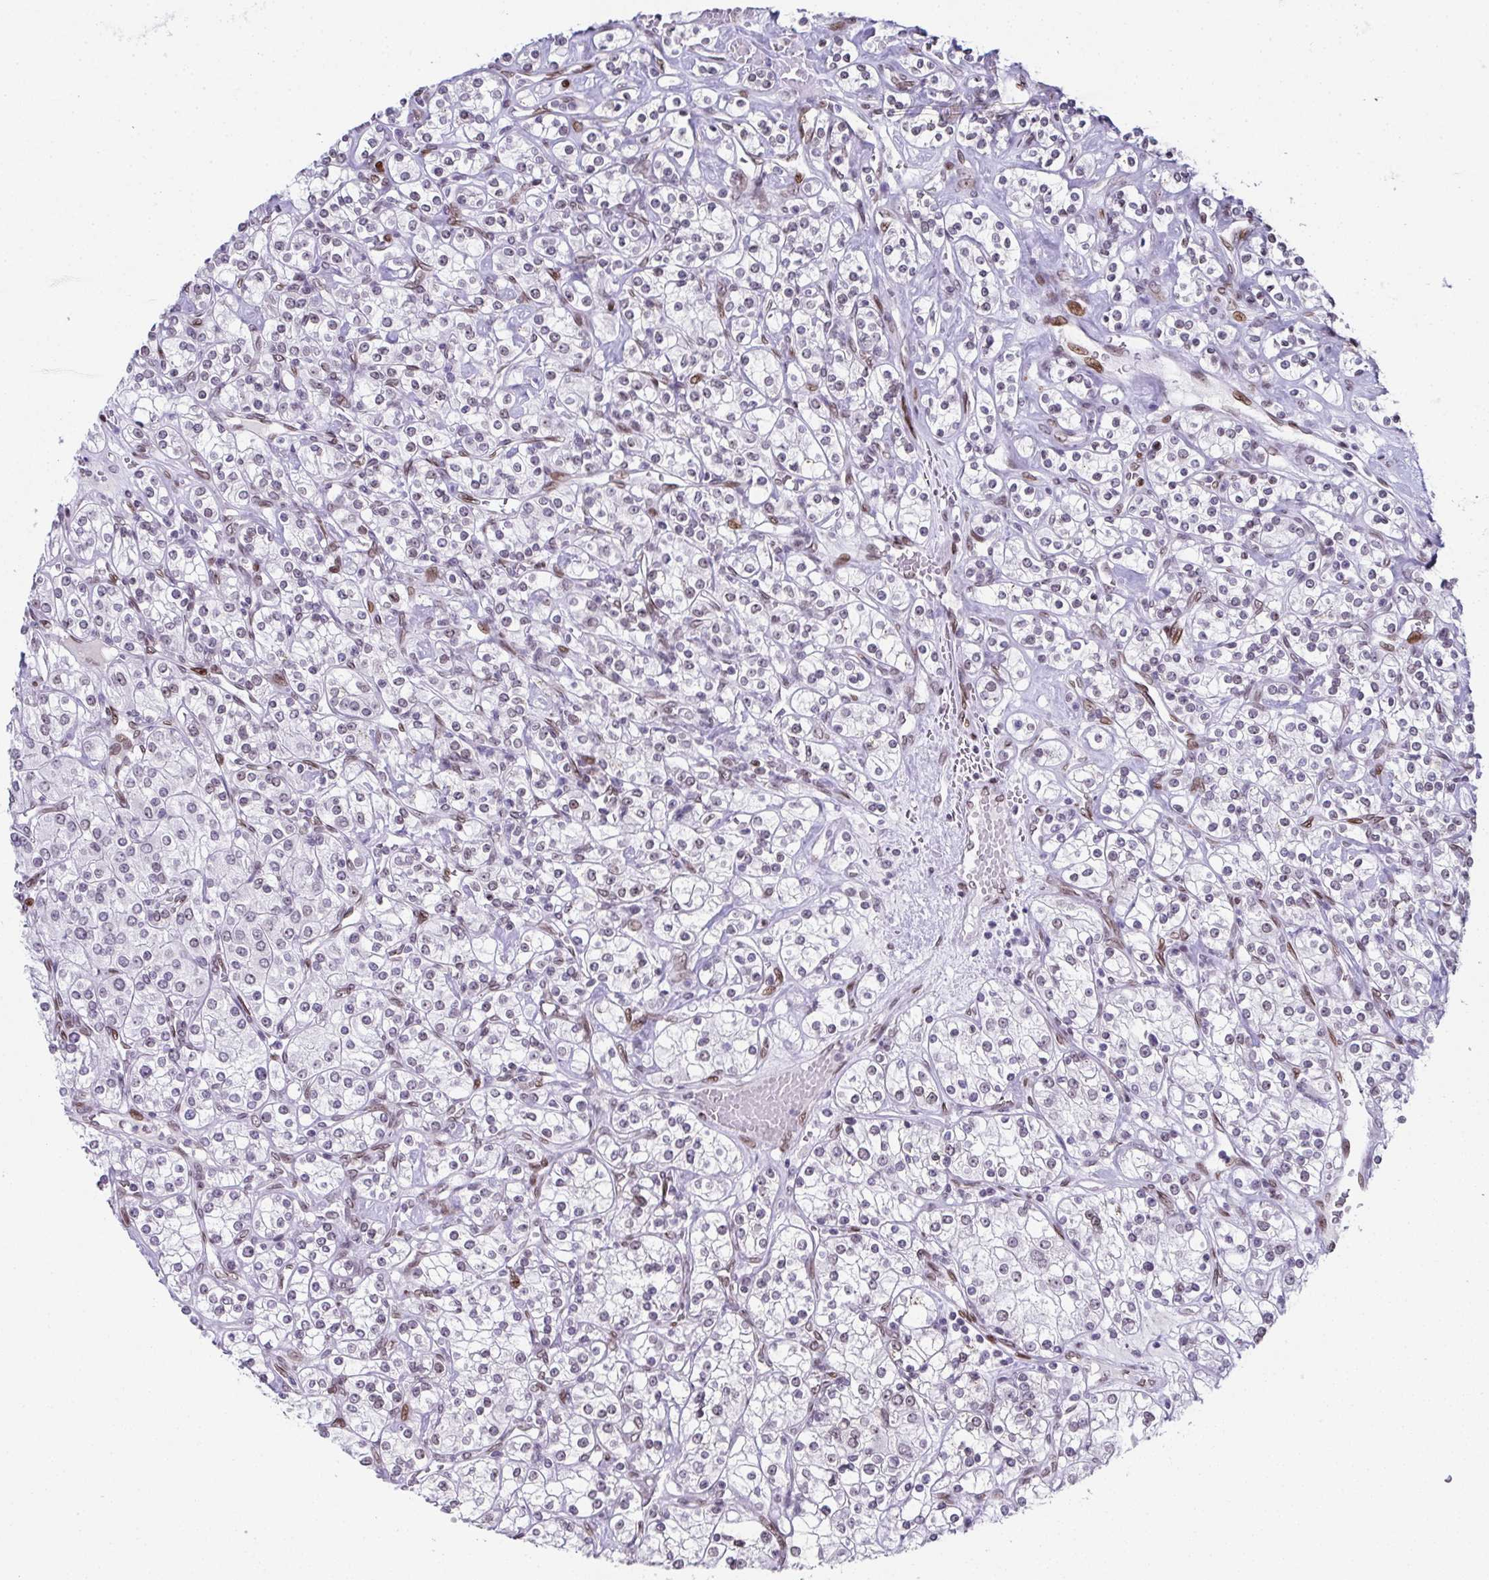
{"staining": {"intensity": "weak", "quantity": "<25%", "location": "nuclear"}, "tissue": "renal cancer", "cell_type": "Tumor cells", "image_type": "cancer", "snomed": [{"axis": "morphology", "description": "Adenocarcinoma, NOS"}, {"axis": "topography", "description": "Kidney"}], "caption": "High magnification brightfield microscopy of adenocarcinoma (renal) stained with DAB (3,3'-diaminobenzidine) (brown) and counterstained with hematoxylin (blue): tumor cells show no significant expression.", "gene": "RB1", "patient": {"sex": "male", "age": 77}}